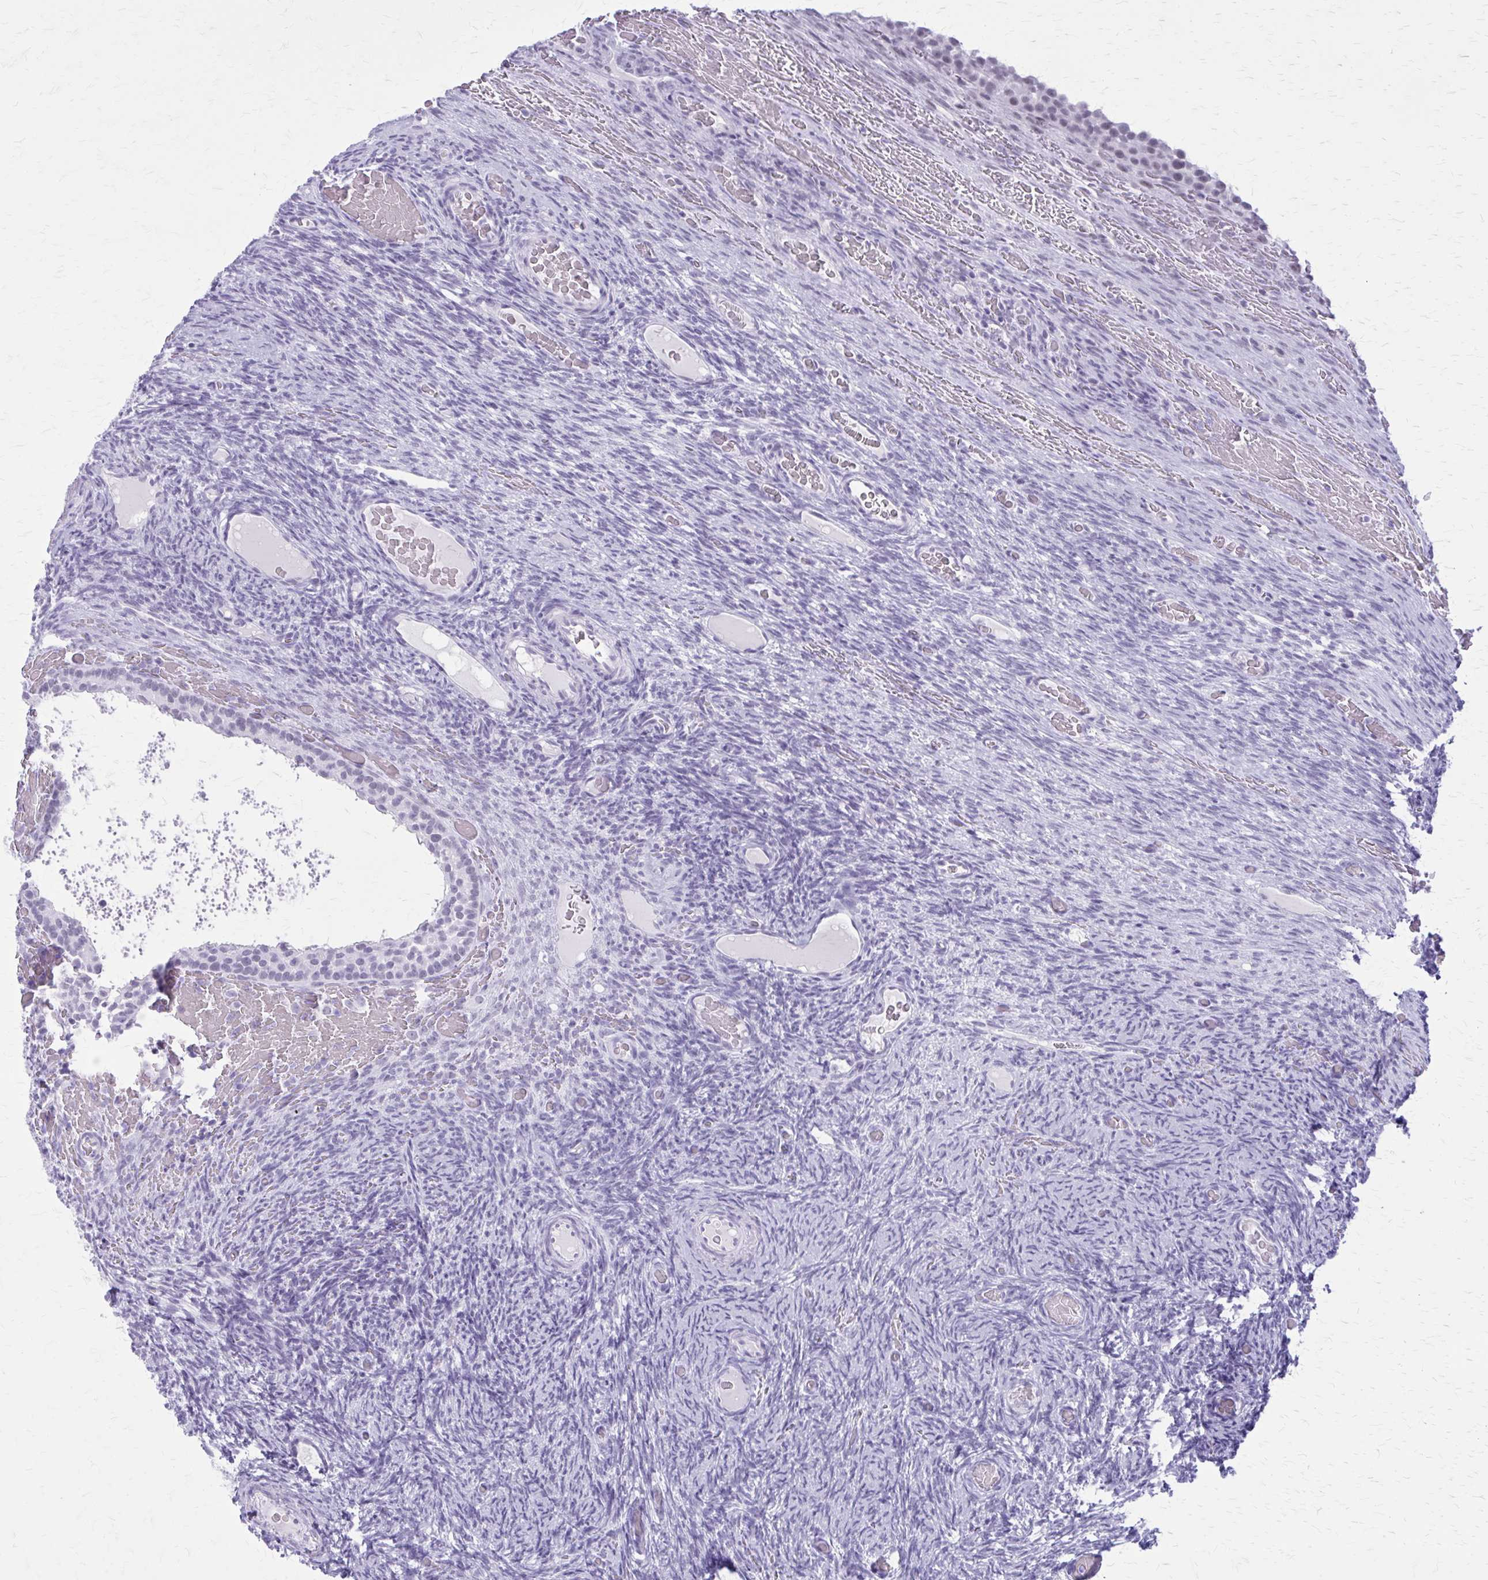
{"staining": {"intensity": "negative", "quantity": "none", "location": "none"}, "tissue": "ovary", "cell_type": "Ovarian stroma cells", "image_type": "normal", "snomed": [{"axis": "morphology", "description": "Normal tissue, NOS"}, {"axis": "topography", "description": "Ovary"}], "caption": "DAB immunohistochemical staining of unremarkable ovary shows no significant positivity in ovarian stroma cells.", "gene": "GAD1", "patient": {"sex": "female", "age": 34}}